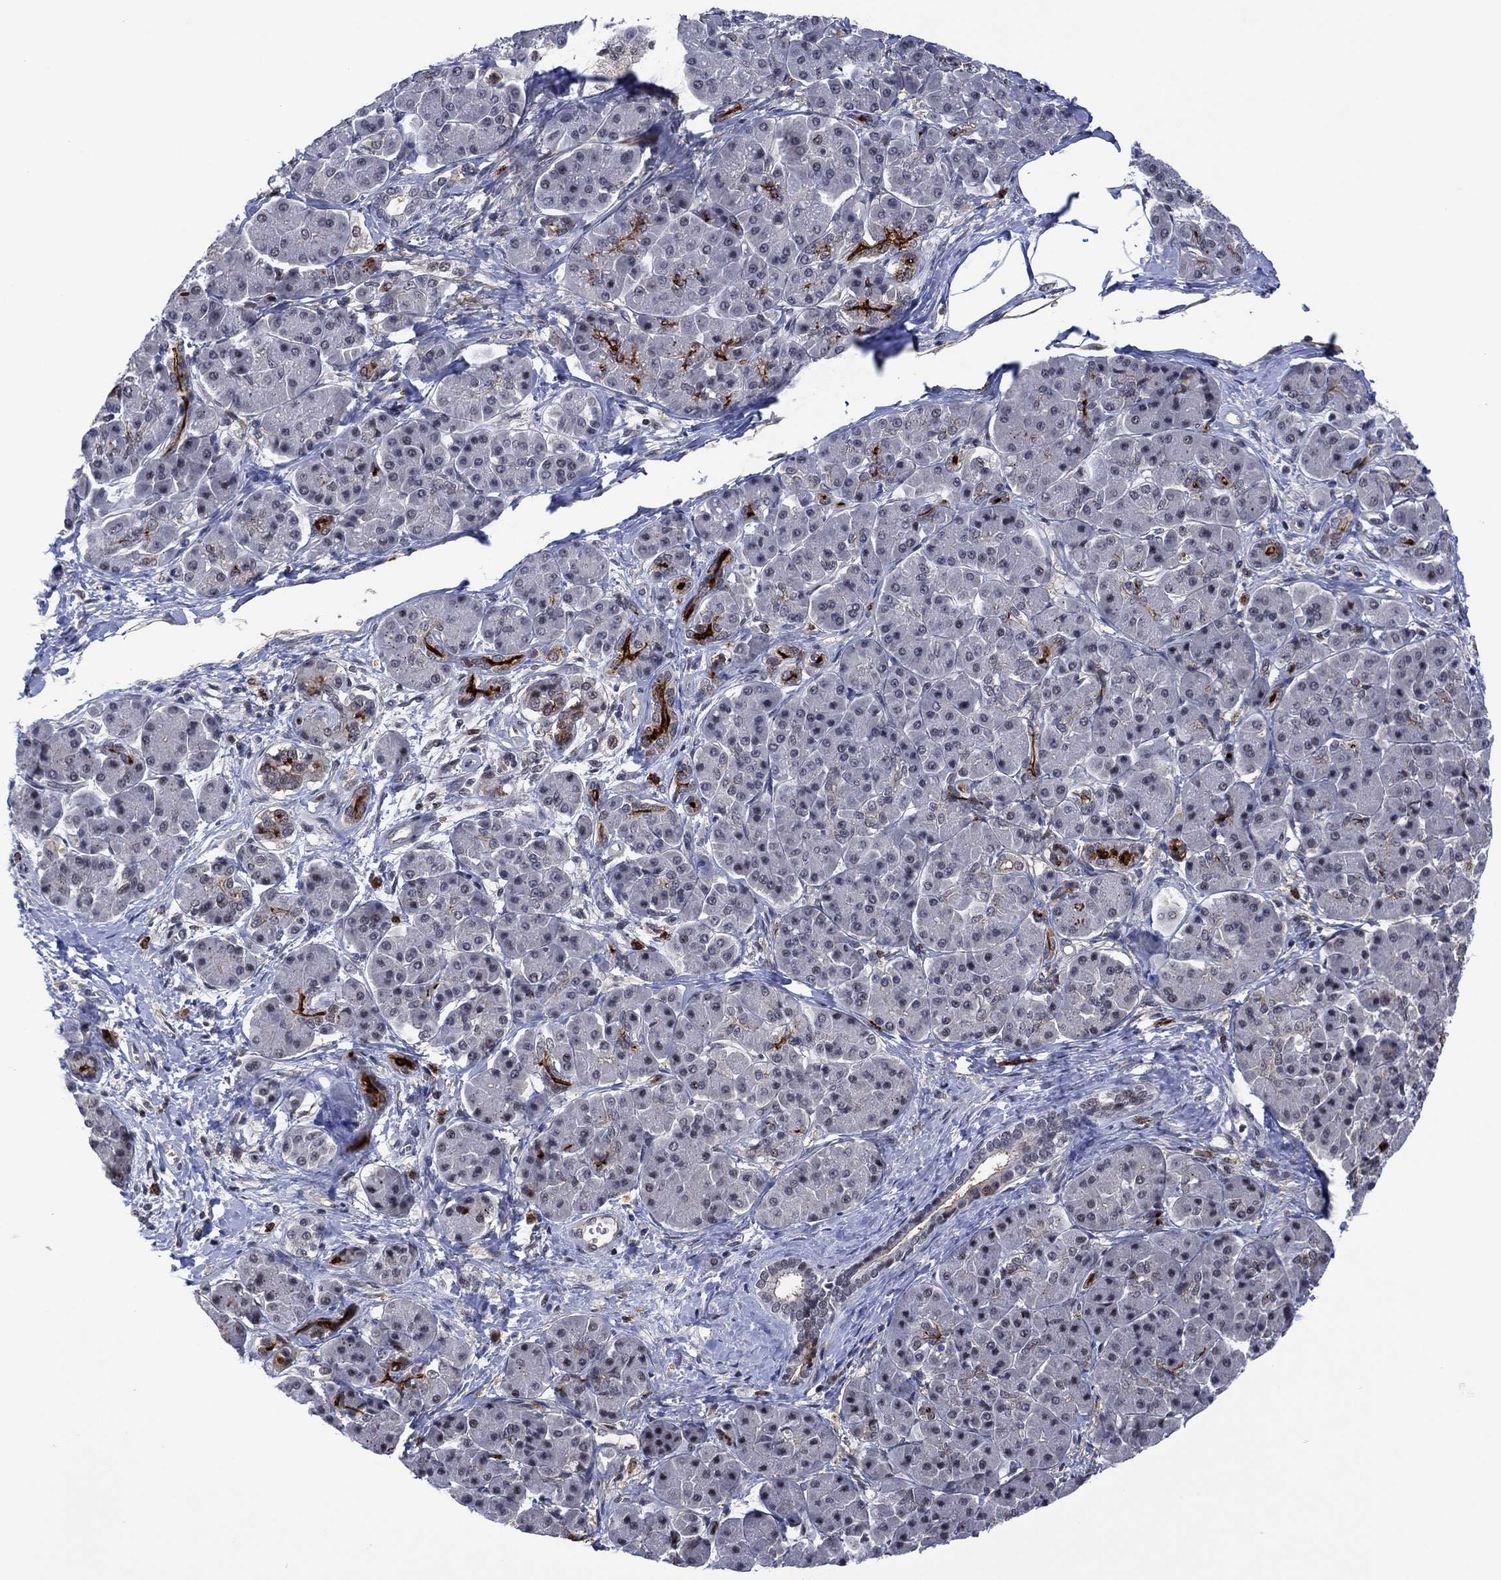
{"staining": {"intensity": "strong", "quantity": "<25%", "location": "cytoplasmic/membranous"}, "tissue": "pancreatic cancer", "cell_type": "Tumor cells", "image_type": "cancer", "snomed": [{"axis": "morphology", "description": "Adenocarcinoma, NOS"}, {"axis": "topography", "description": "Pancreas"}], "caption": "A photomicrograph showing strong cytoplasmic/membranous expression in about <25% of tumor cells in pancreatic cancer, as visualized by brown immunohistochemical staining.", "gene": "DPP4", "patient": {"sex": "female", "age": 73}}